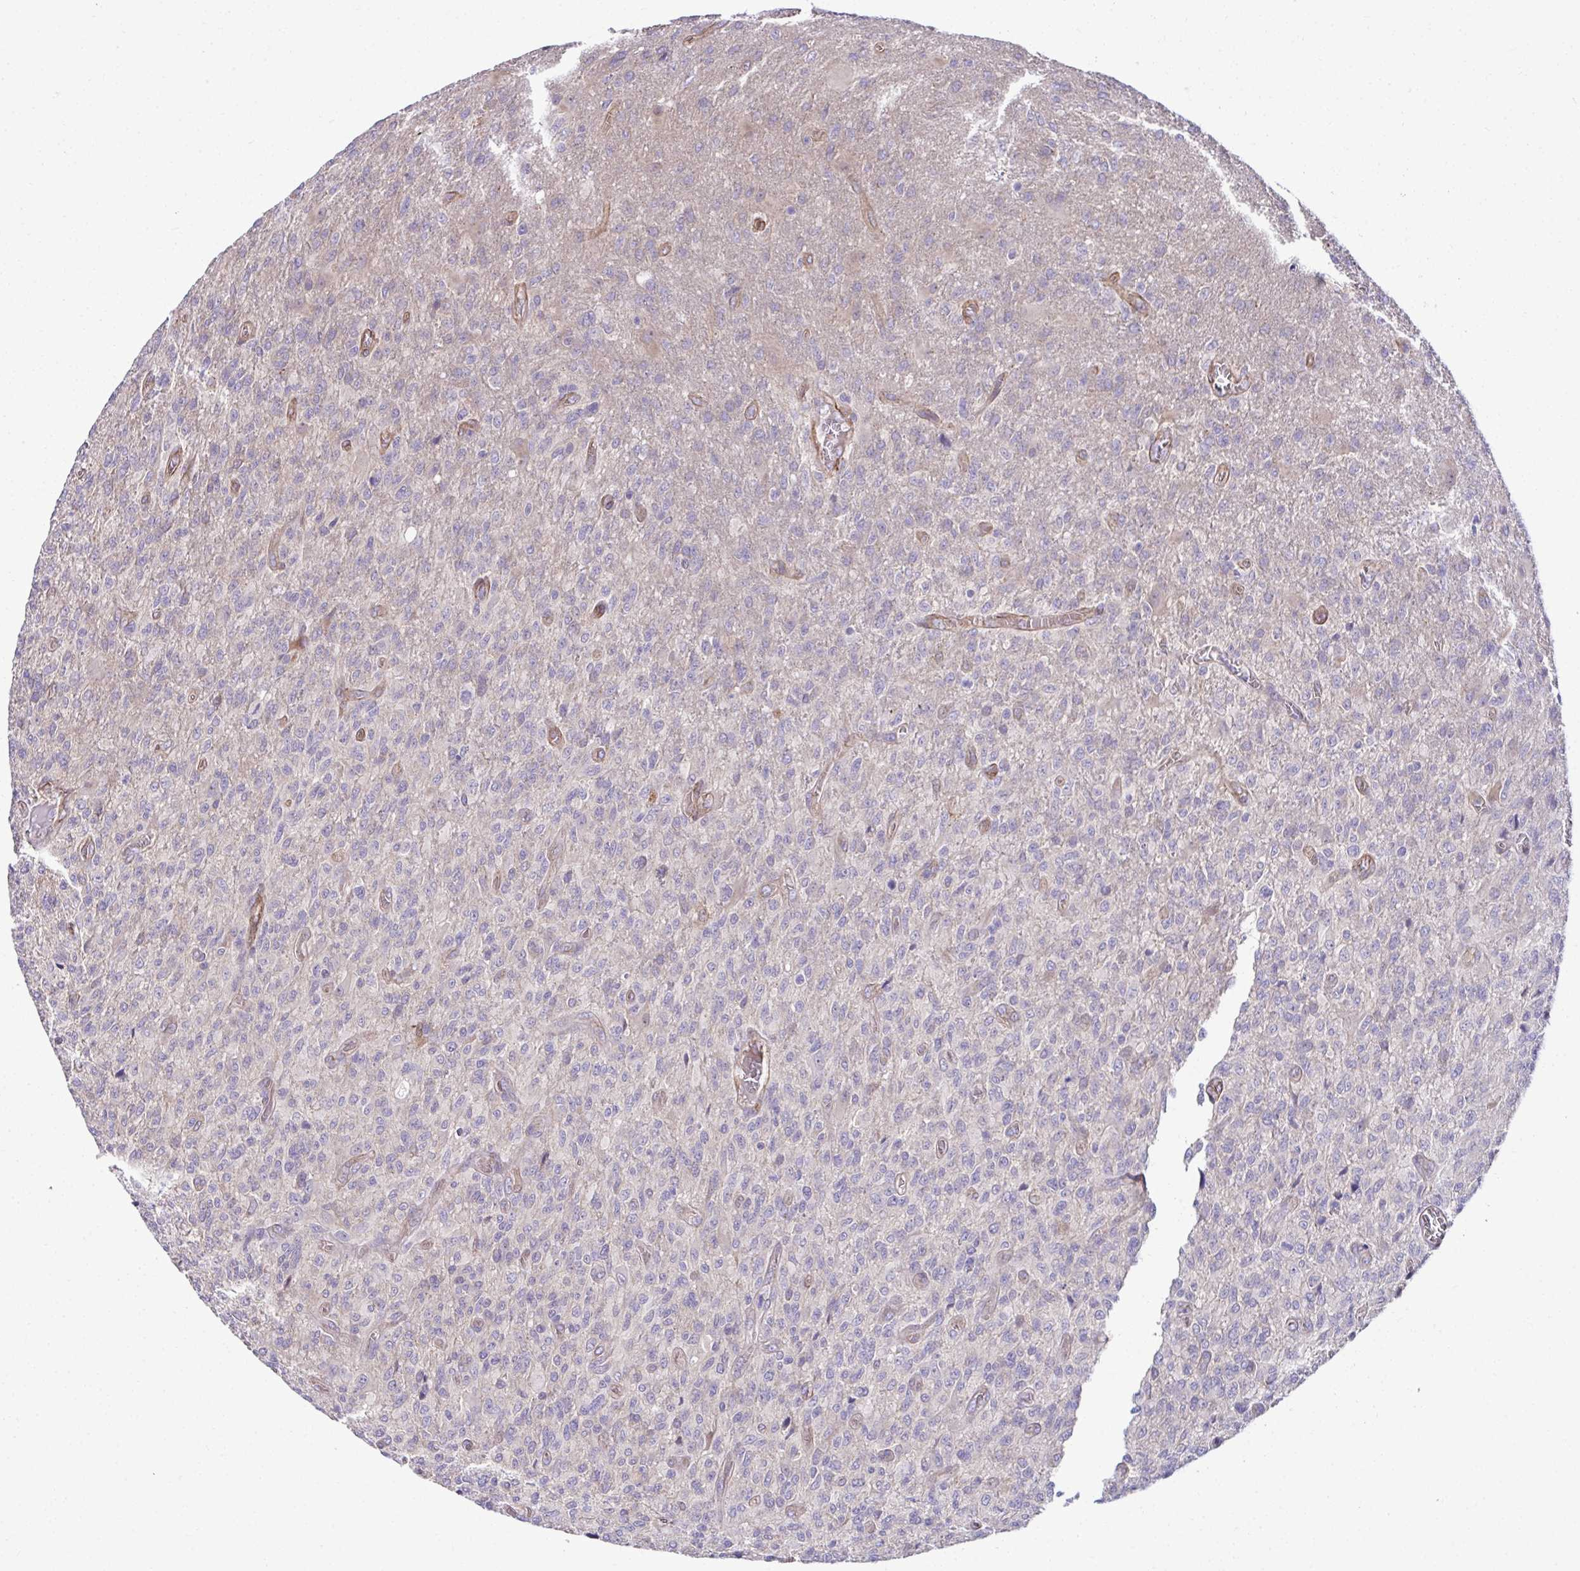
{"staining": {"intensity": "negative", "quantity": "none", "location": "none"}, "tissue": "glioma", "cell_type": "Tumor cells", "image_type": "cancer", "snomed": [{"axis": "morphology", "description": "Glioma, malignant, High grade"}, {"axis": "topography", "description": "Brain"}], "caption": "A histopathology image of high-grade glioma (malignant) stained for a protein shows no brown staining in tumor cells.", "gene": "TRIM52", "patient": {"sex": "male", "age": 61}}